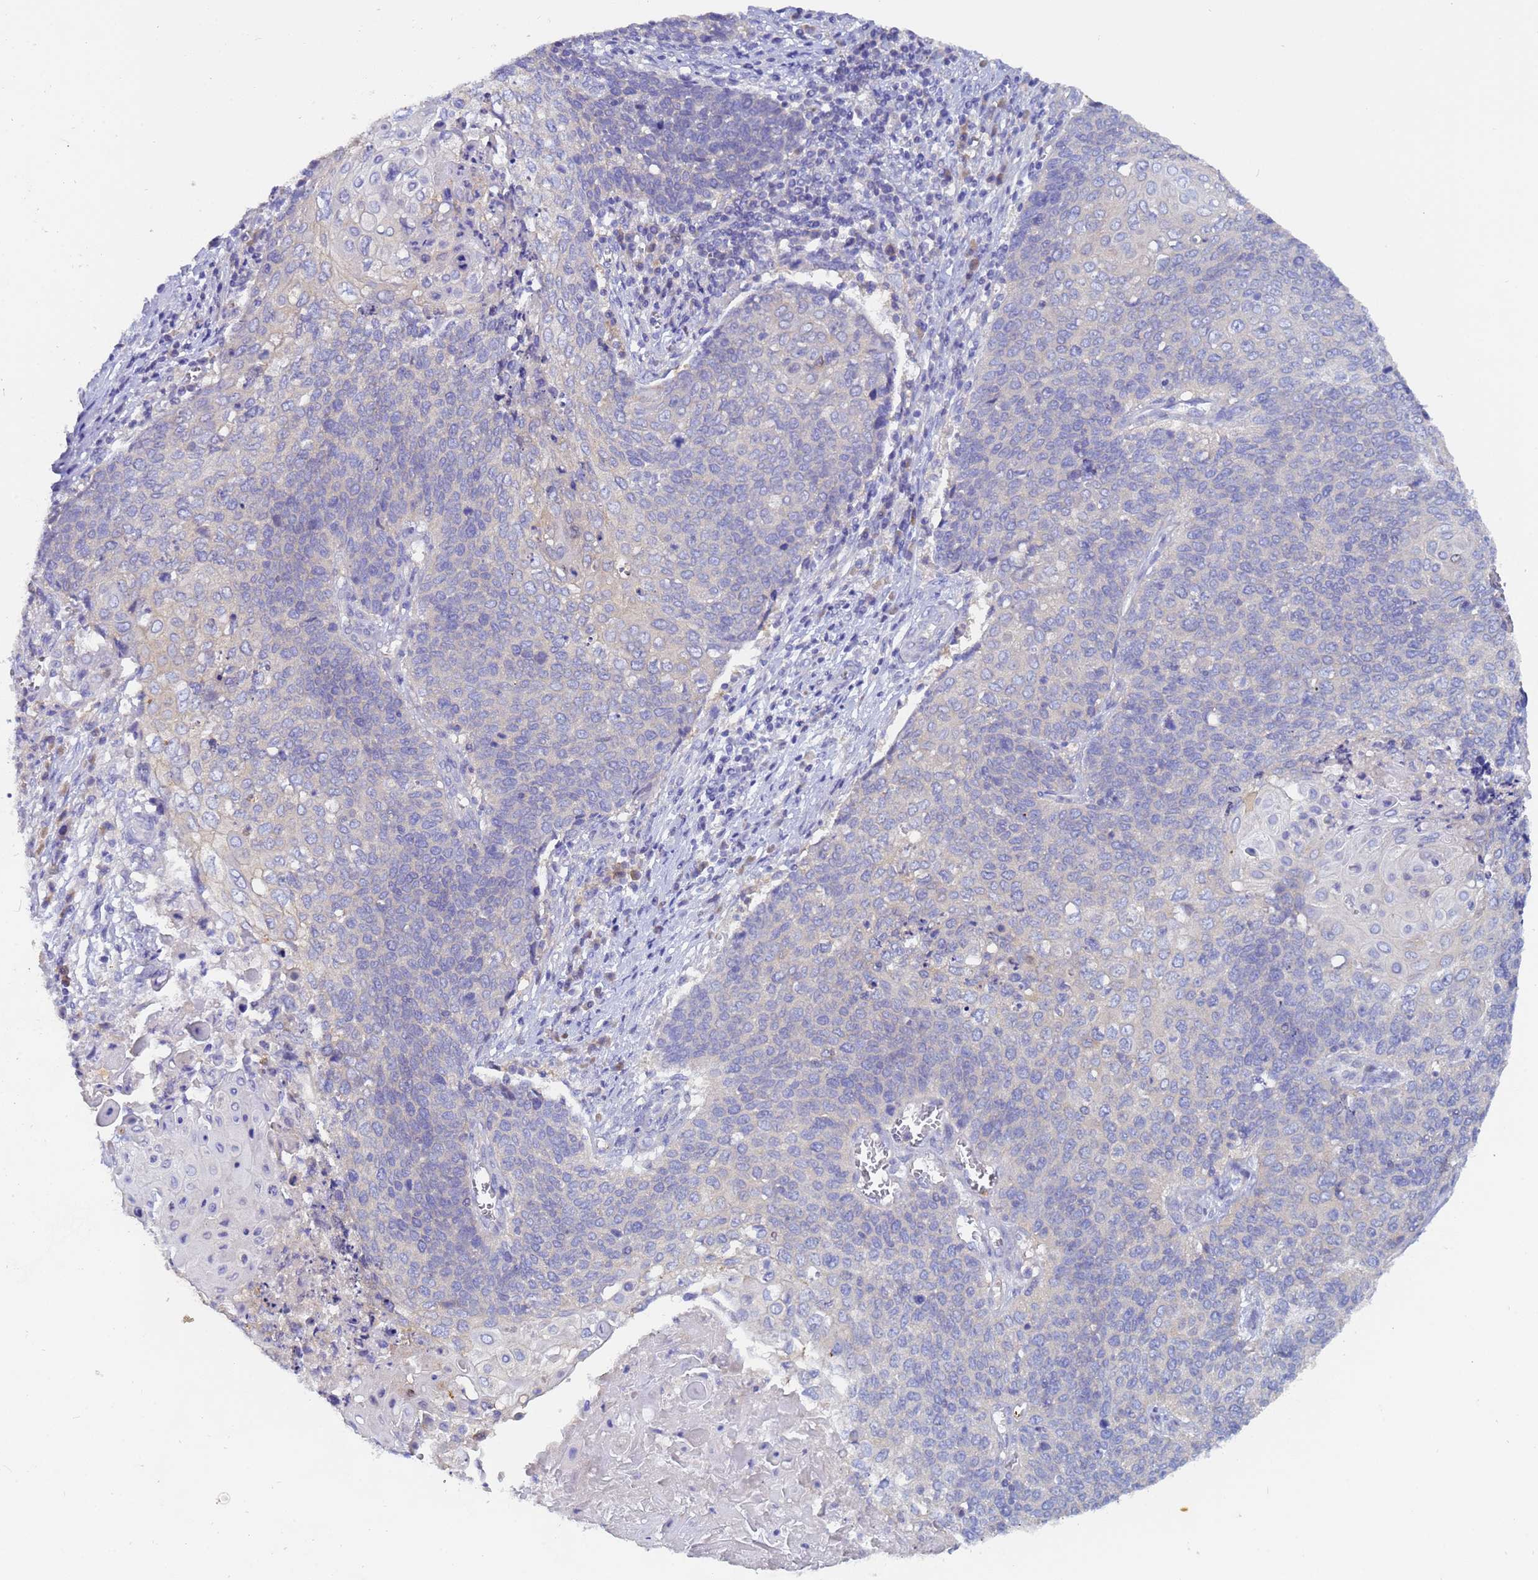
{"staining": {"intensity": "negative", "quantity": "none", "location": "none"}, "tissue": "cervical cancer", "cell_type": "Tumor cells", "image_type": "cancer", "snomed": [{"axis": "morphology", "description": "Squamous cell carcinoma, NOS"}, {"axis": "topography", "description": "Cervix"}], "caption": "Immunohistochemistry (IHC) histopathology image of human cervical cancer (squamous cell carcinoma) stained for a protein (brown), which shows no expression in tumor cells.", "gene": "UBE2O", "patient": {"sex": "female", "age": 39}}